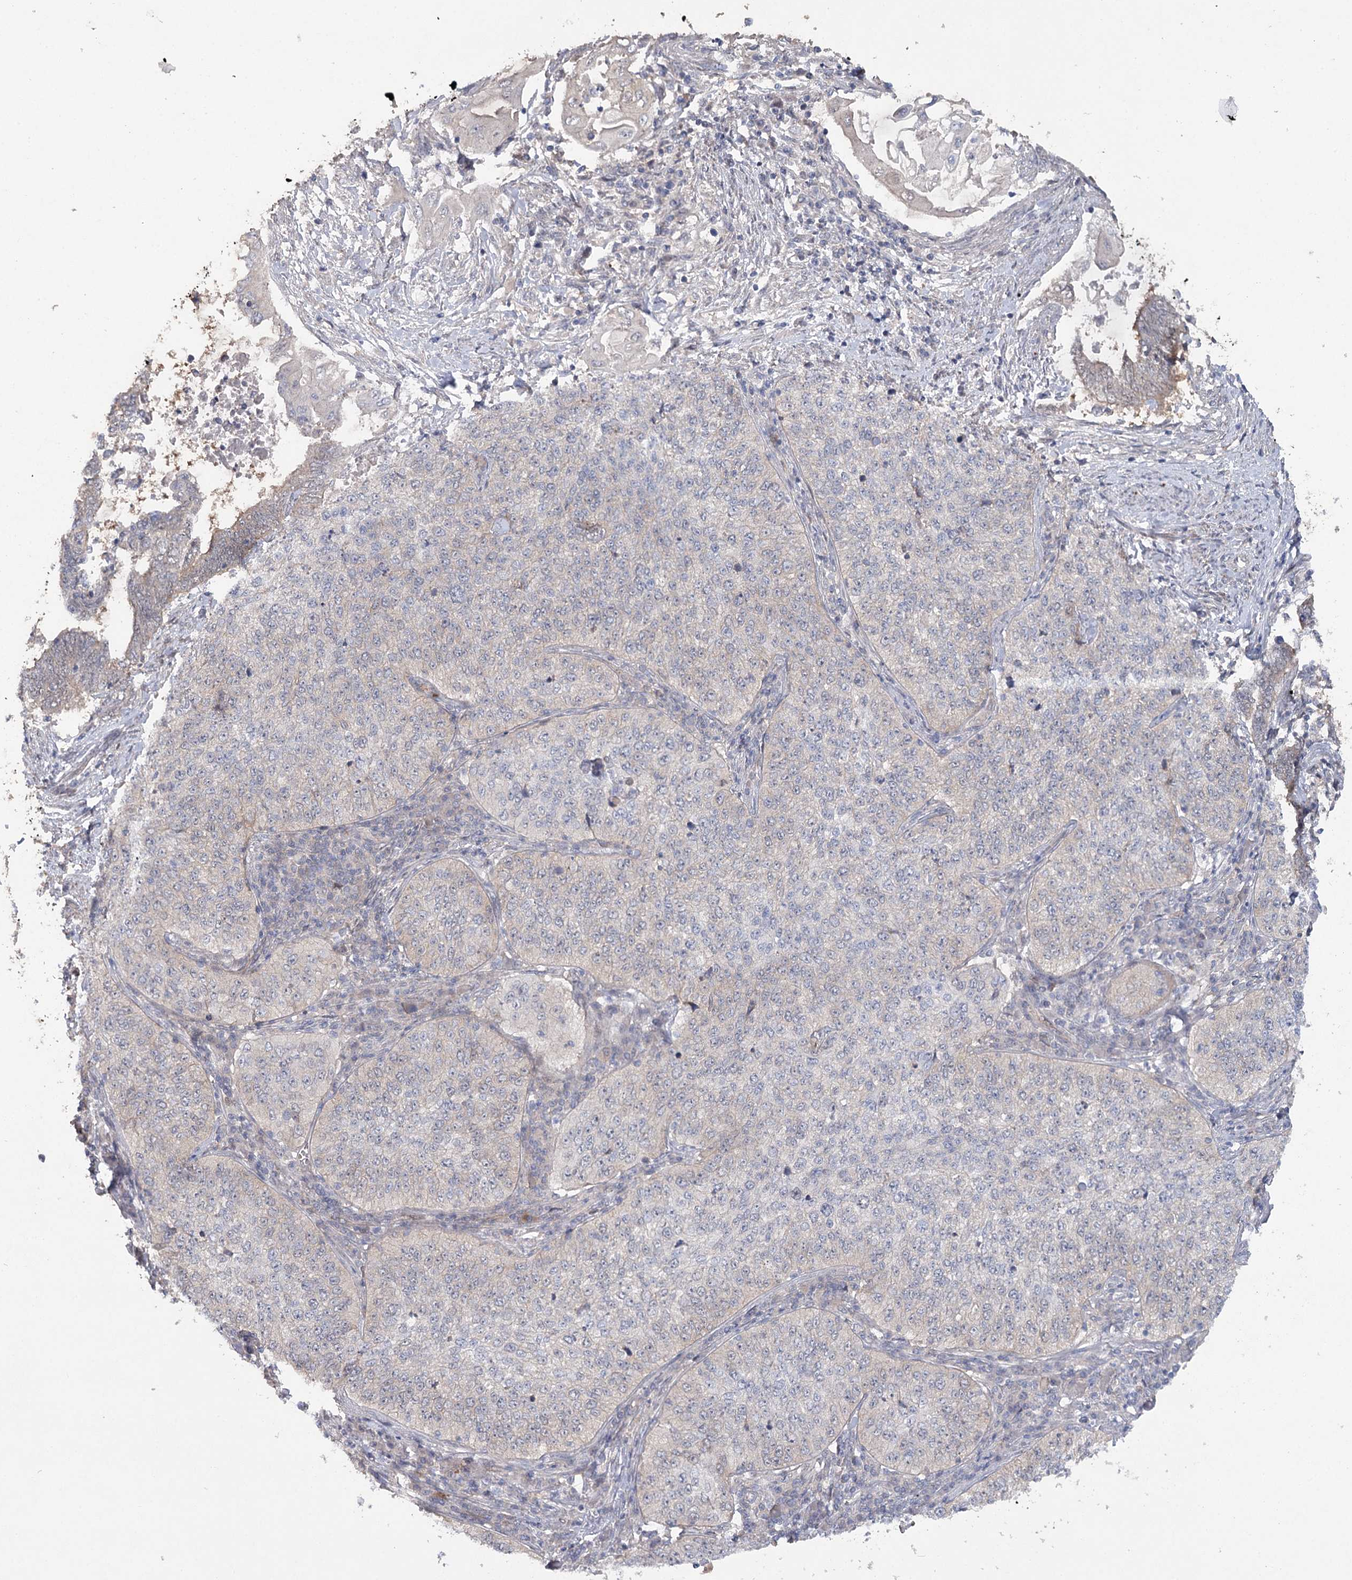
{"staining": {"intensity": "negative", "quantity": "none", "location": "none"}, "tissue": "cervical cancer", "cell_type": "Tumor cells", "image_type": "cancer", "snomed": [{"axis": "morphology", "description": "Squamous cell carcinoma, NOS"}, {"axis": "topography", "description": "Cervix"}], "caption": "Protein analysis of squamous cell carcinoma (cervical) reveals no significant positivity in tumor cells.", "gene": "MAP3K13", "patient": {"sex": "female", "age": 35}}